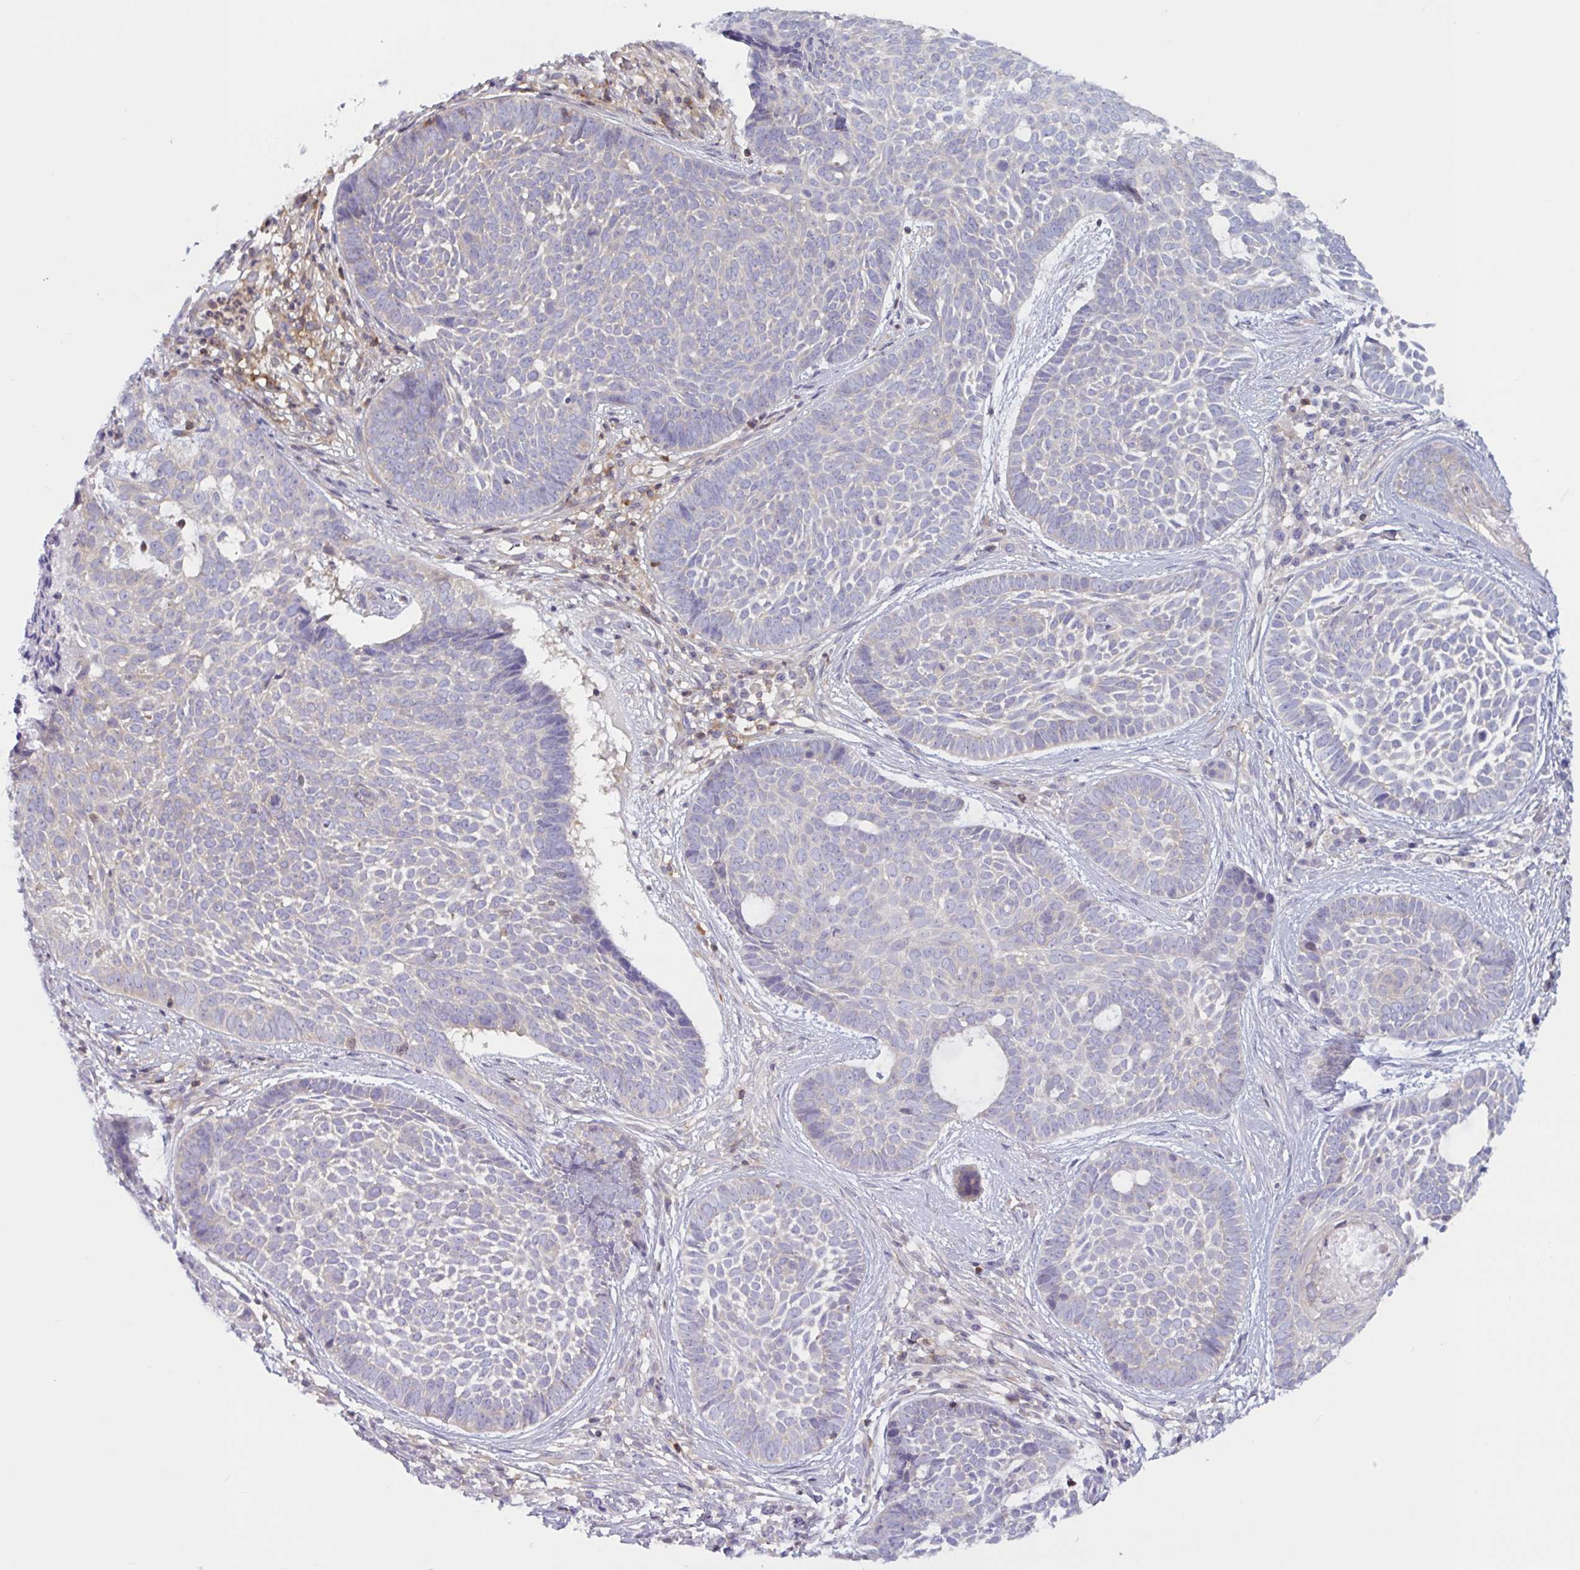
{"staining": {"intensity": "negative", "quantity": "none", "location": "none"}, "tissue": "skin cancer", "cell_type": "Tumor cells", "image_type": "cancer", "snomed": [{"axis": "morphology", "description": "Basal cell carcinoma"}, {"axis": "topography", "description": "Skin"}], "caption": "IHC image of neoplastic tissue: human skin basal cell carcinoma stained with DAB shows no significant protein positivity in tumor cells.", "gene": "TANK", "patient": {"sex": "female", "age": 89}}